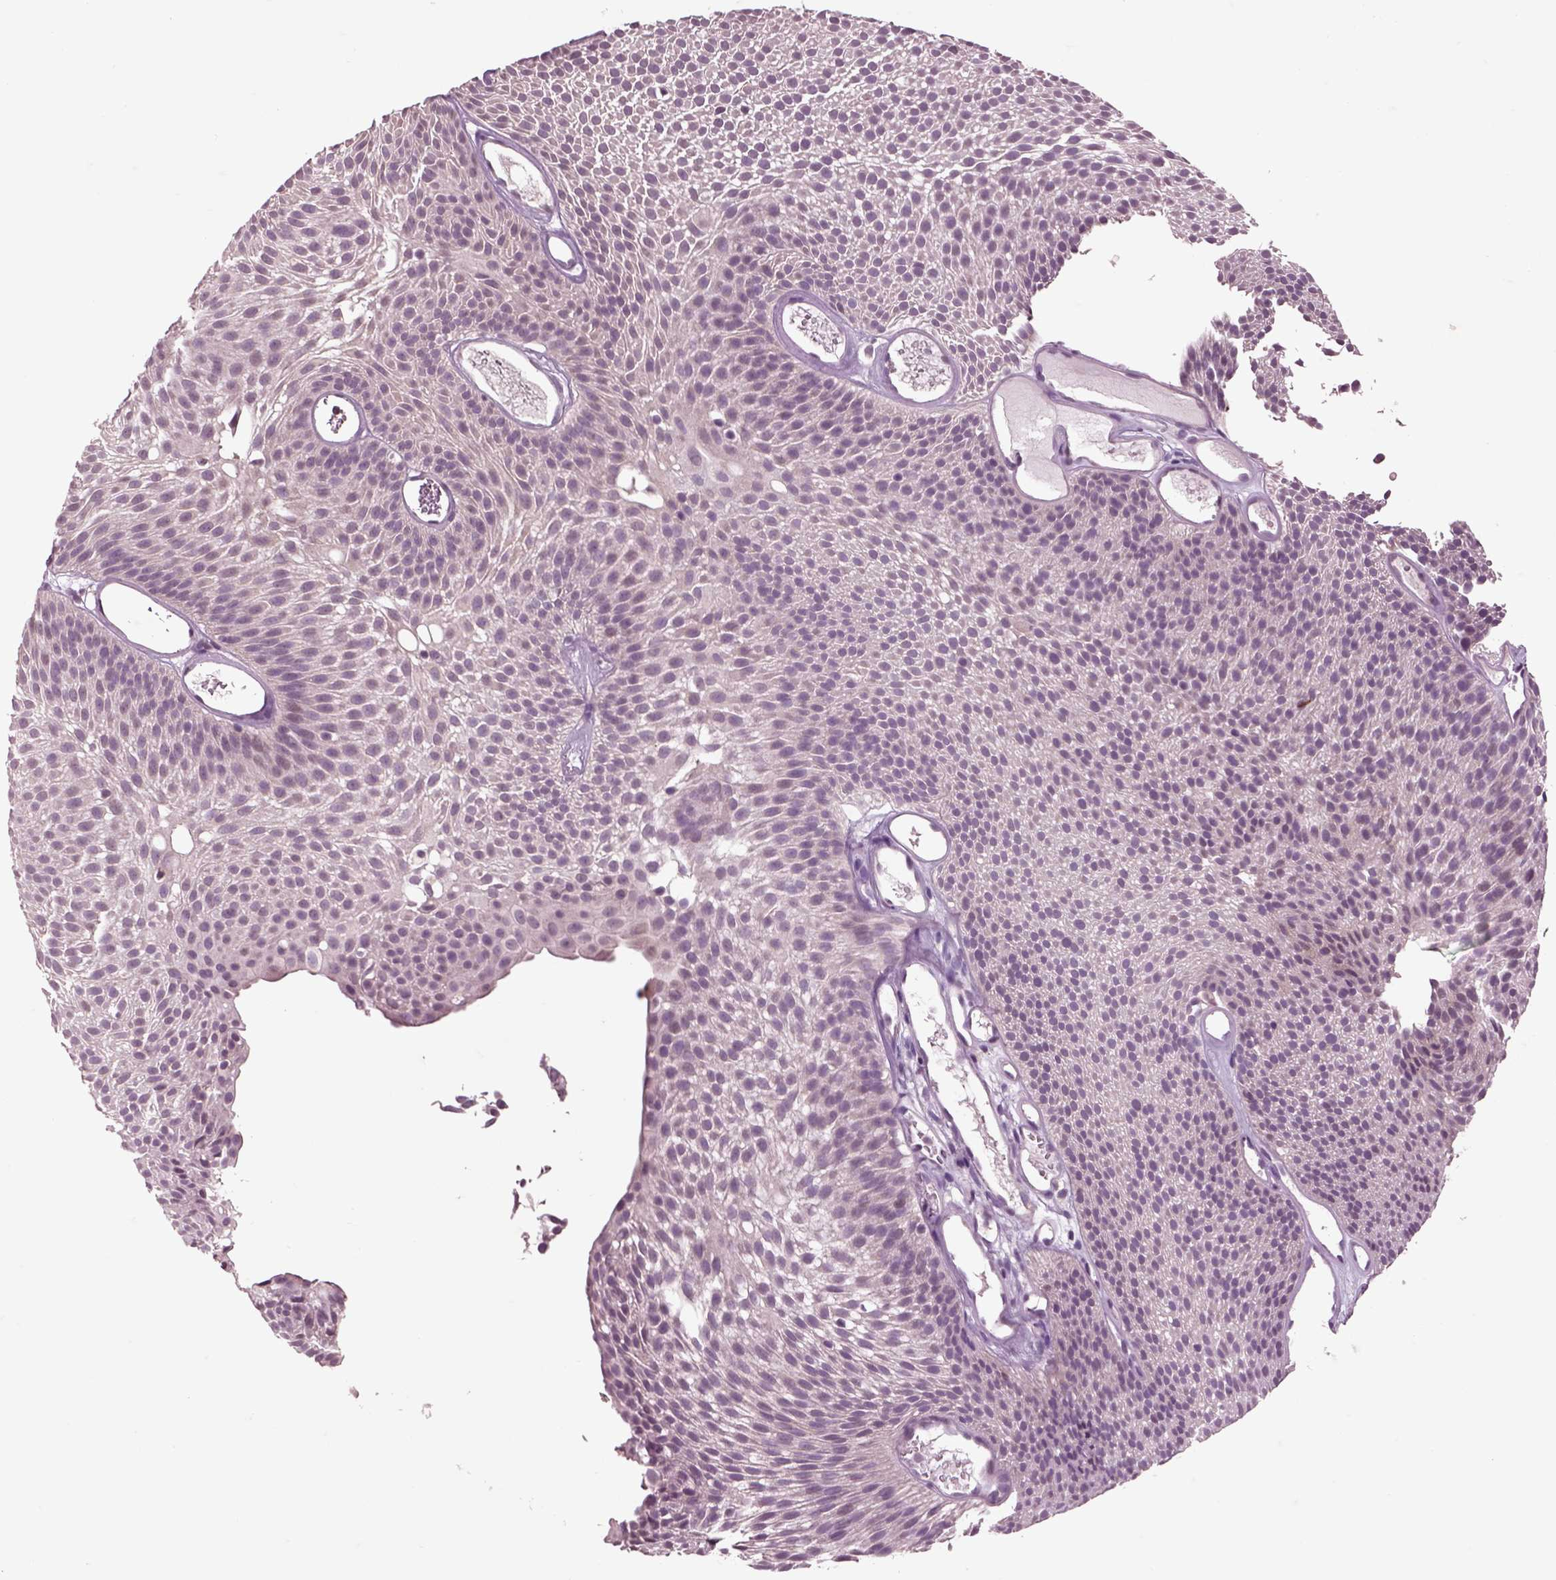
{"staining": {"intensity": "negative", "quantity": "none", "location": "none"}, "tissue": "urothelial cancer", "cell_type": "Tumor cells", "image_type": "cancer", "snomed": [{"axis": "morphology", "description": "Urothelial carcinoma, Low grade"}, {"axis": "topography", "description": "Urinary bladder"}], "caption": "Tumor cells show no significant positivity in urothelial cancer.", "gene": "CHGB", "patient": {"sex": "male", "age": 52}}